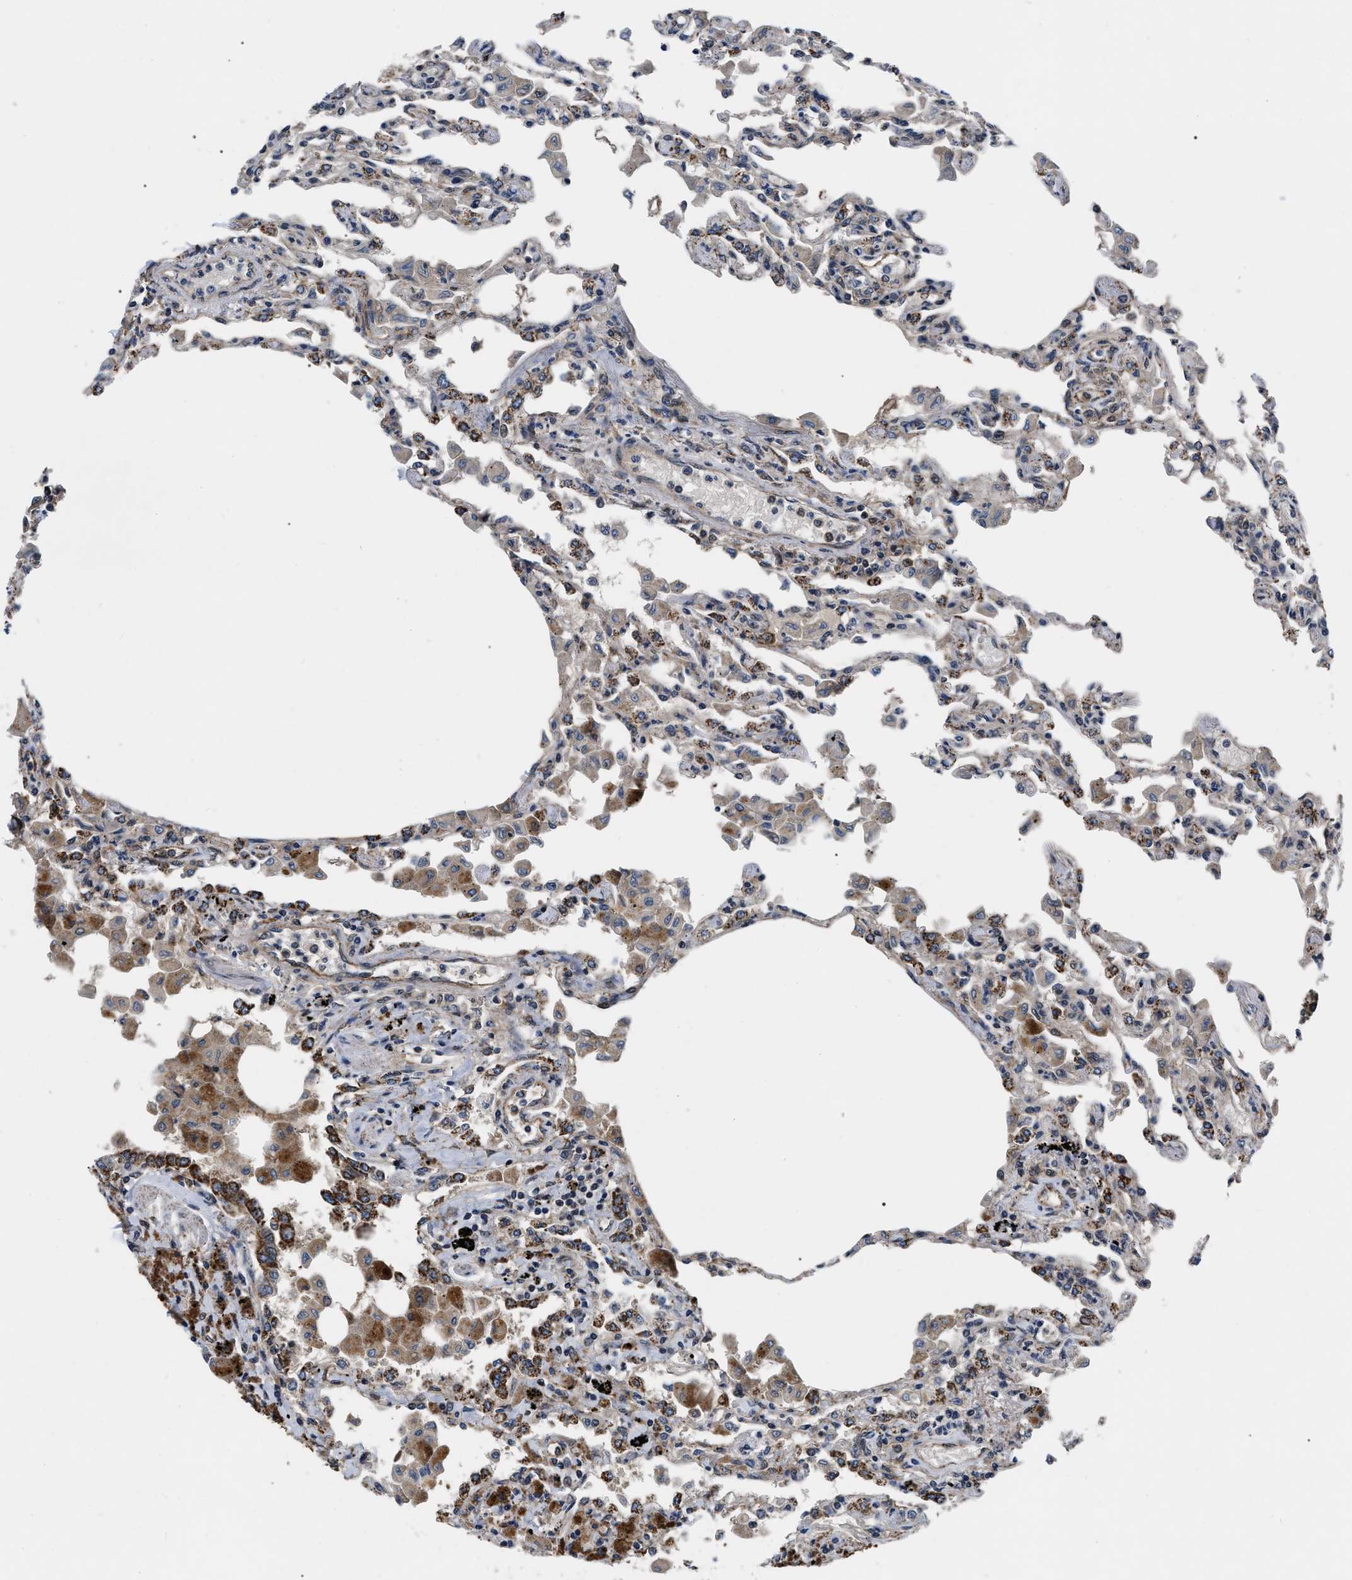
{"staining": {"intensity": "moderate", "quantity": "<25%", "location": "cytoplasmic/membranous"}, "tissue": "lung", "cell_type": "Alveolar cells", "image_type": "normal", "snomed": [{"axis": "morphology", "description": "Normal tissue, NOS"}, {"axis": "topography", "description": "Bronchus"}, {"axis": "topography", "description": "Lung"}], "caption": "This image exhibits benign lung stained with immunohistochemistry to label a protein in brown. The cytoplasmic/membranous of alveolar cells show moderate positivity for the protein. Nuclei are counter-stained blue.", "gene": "GET4", "patient": {"sex": "female", "age": 49}}